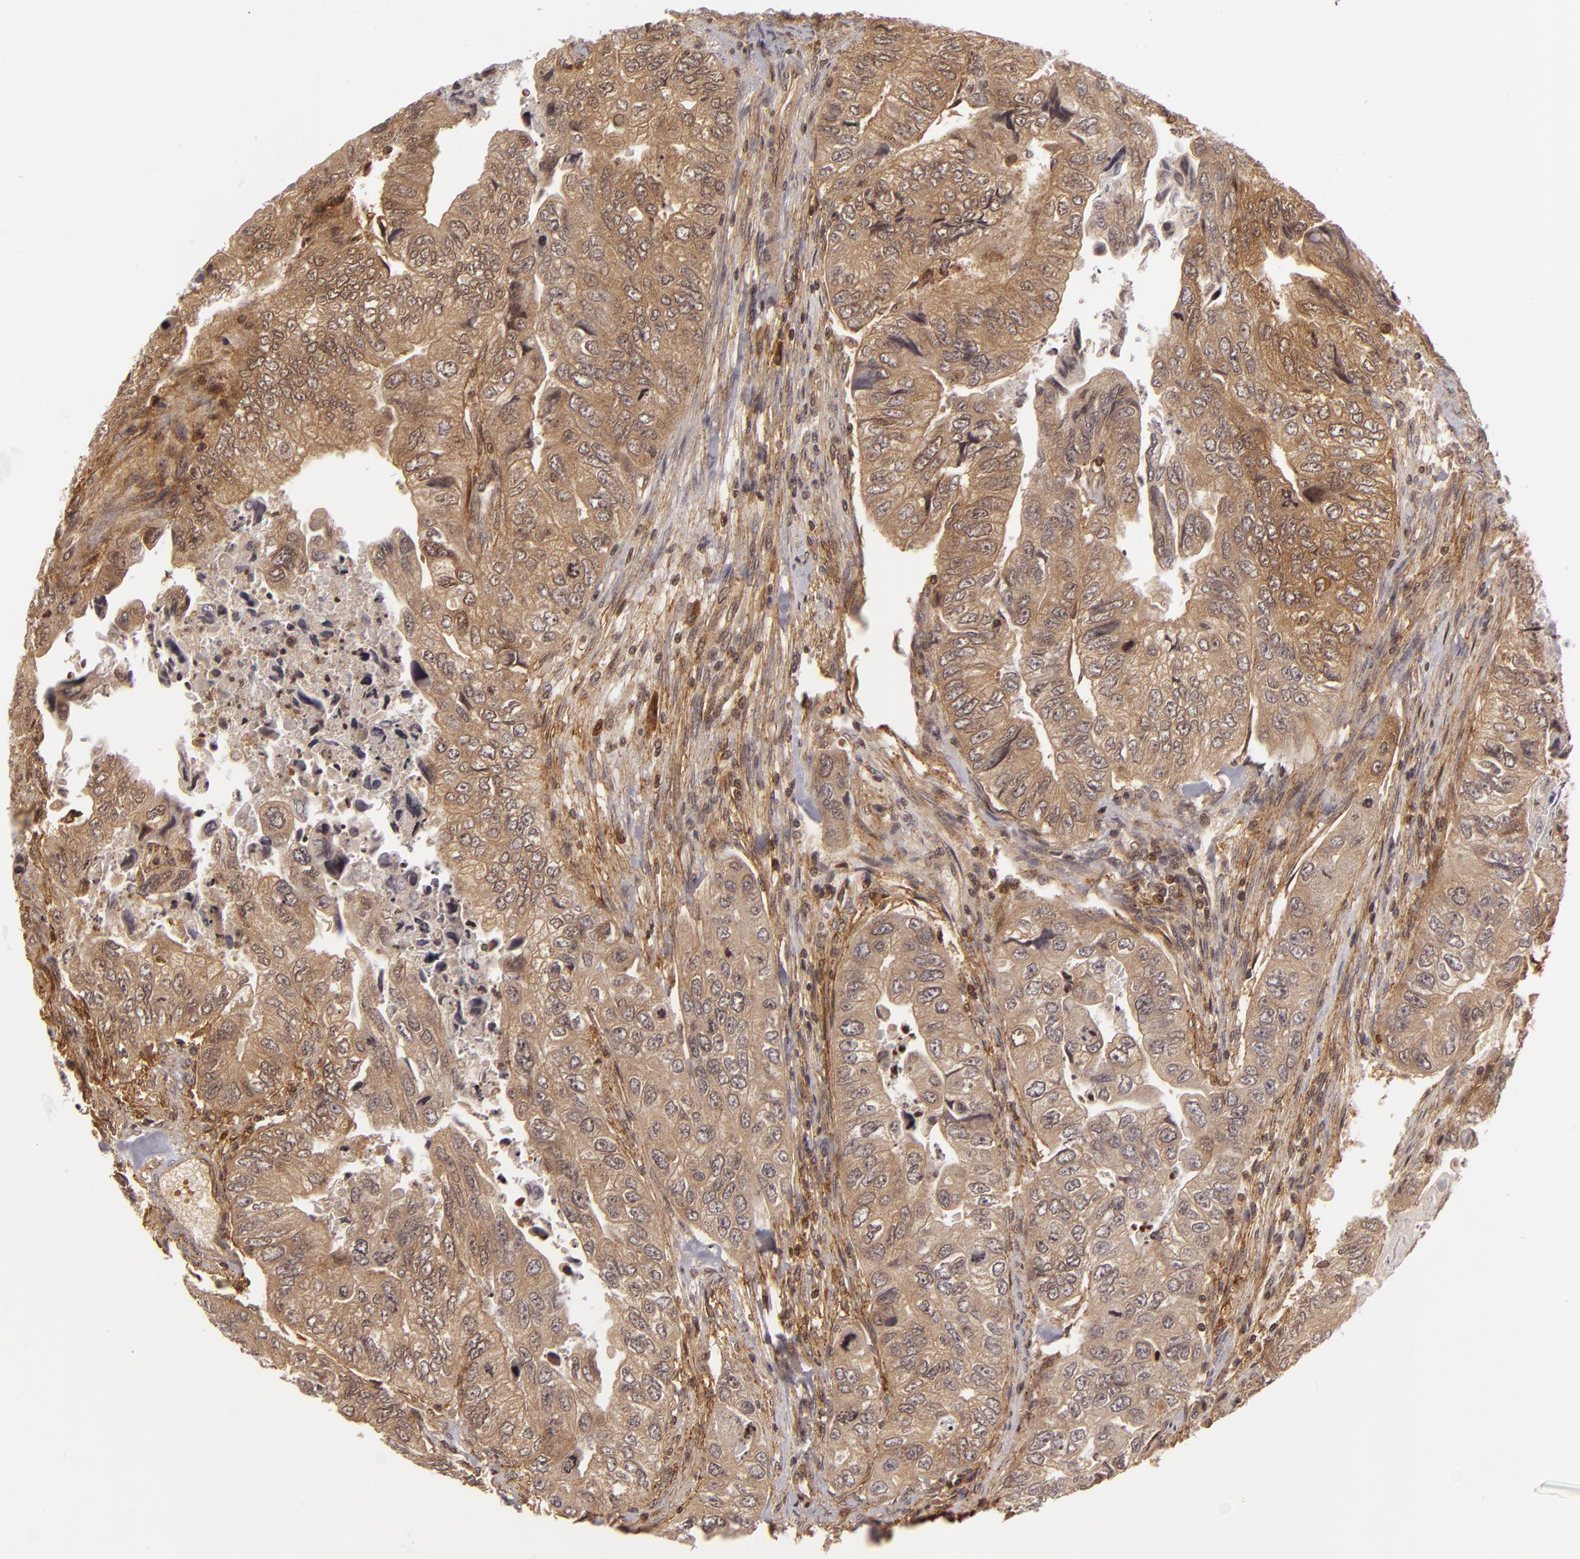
{"staining": {"intensity": "moderate", "quantity": ">75%", "location": "cytoplasmic/membranous"}, "tissue": "colorectal cancer", "cell_type": "Tumor cells", "image_type": "cancer", "snomed": [{"axis": "morphology", "description": "Adenocarcinoma, NOS"}, {"axis": "topography", "description": "Colon"}], "caption": "Colorectal adenocarcinoma stained with immunohistochemistry exhibits moderate cytoplasmic/membranous positivity in about >75% of tumor cells.", "gene": "ZBTB33", "patient": {"sex": "female", "age": 11}}